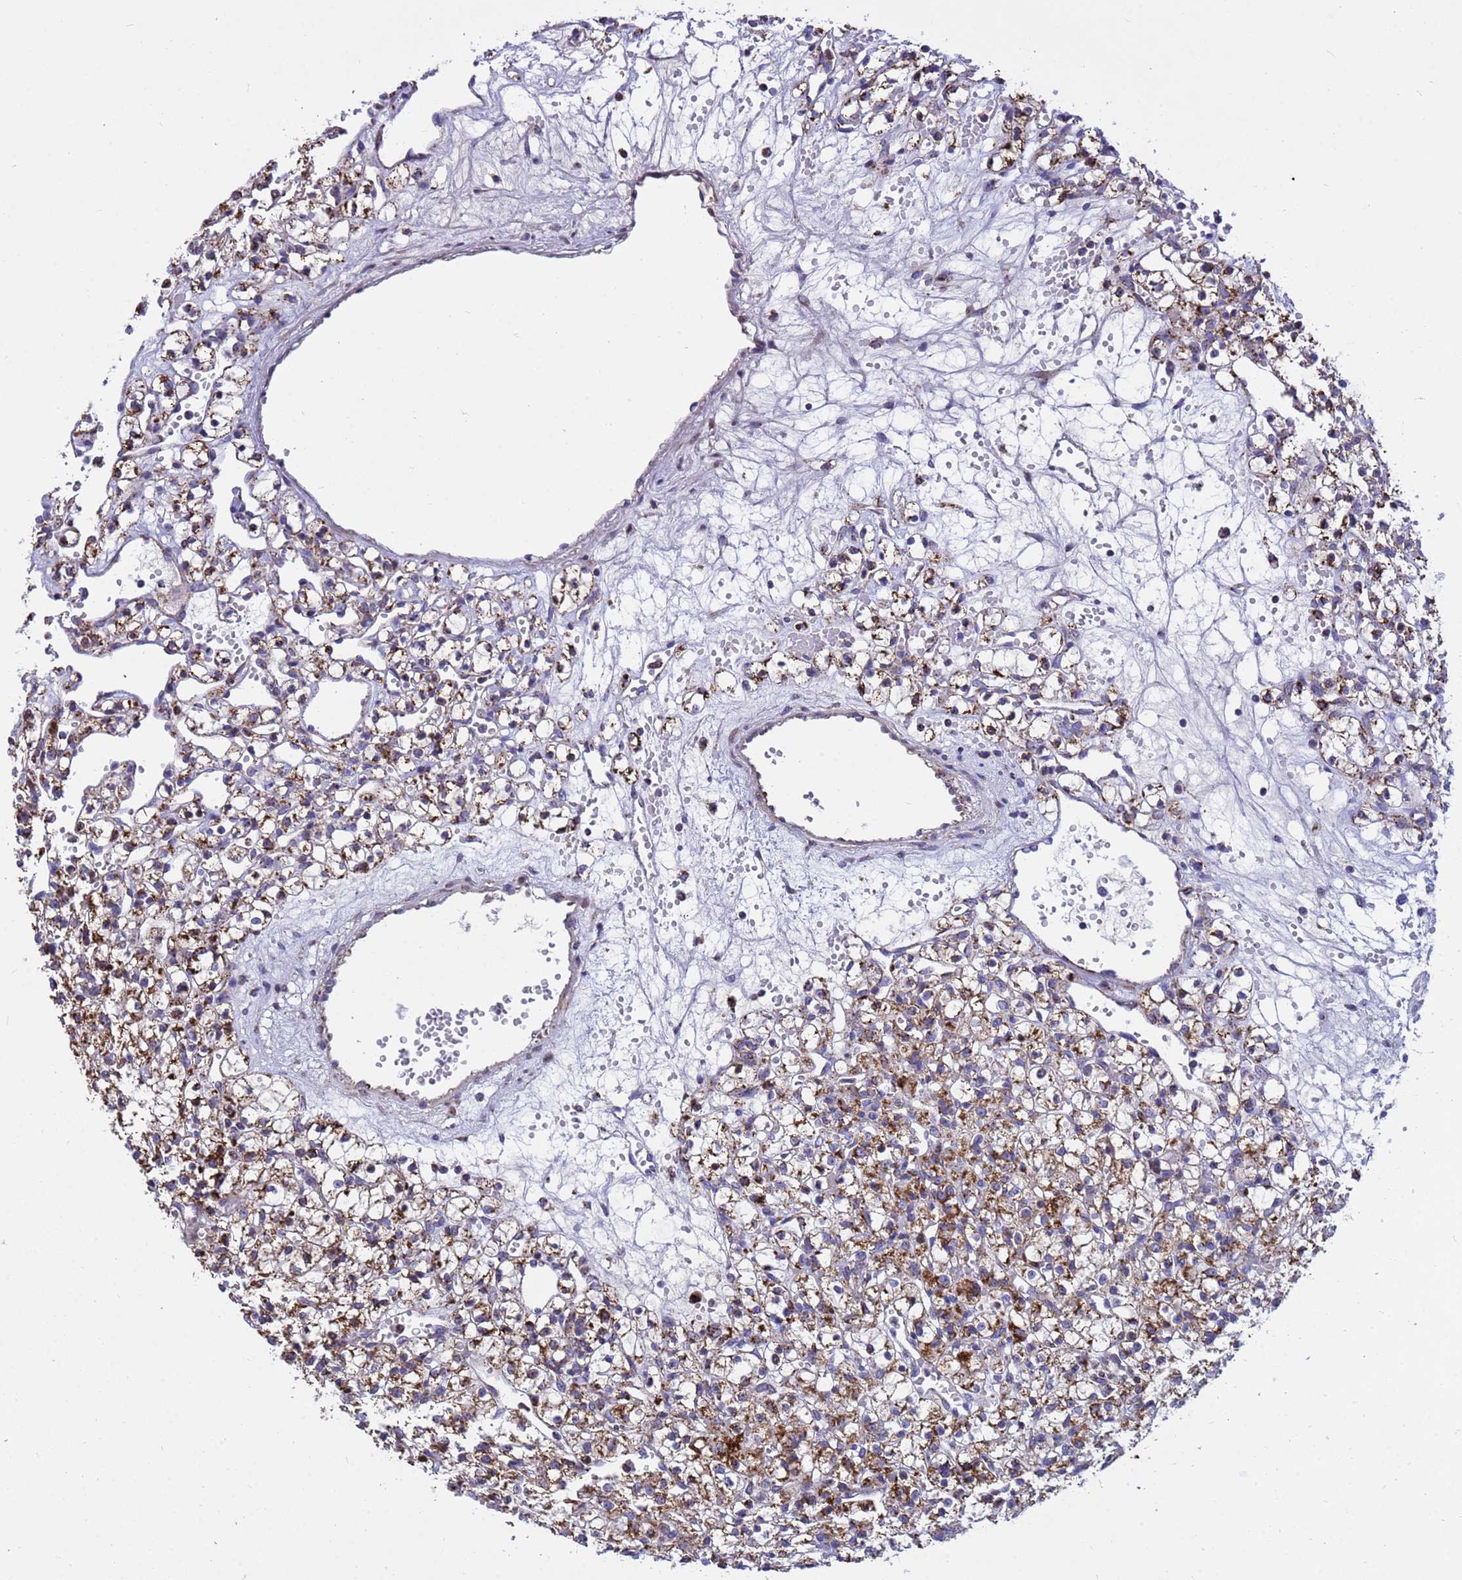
{"staining": {"intensity": "moderate", "quantity": ">75%", "location": "cytoplasmic/membranous"}, "tissue": "renal cancer", "cell_type": "Tumor cells", "image_type": "cancer", "snomed": [{"axis": "morphology", "description": "Adenocarcinoma, NOS"}, {"axis": "topography", "description": "Kidney"}], "caption": "Immunohistochemical staining of renal adenocarcinoma demonstrates moderate cytoplasmic/membranous protein expression in about >75% of tumor cells.", "gene": "TUBGCP3", "patient": {"sex": "female", "age": 59}}